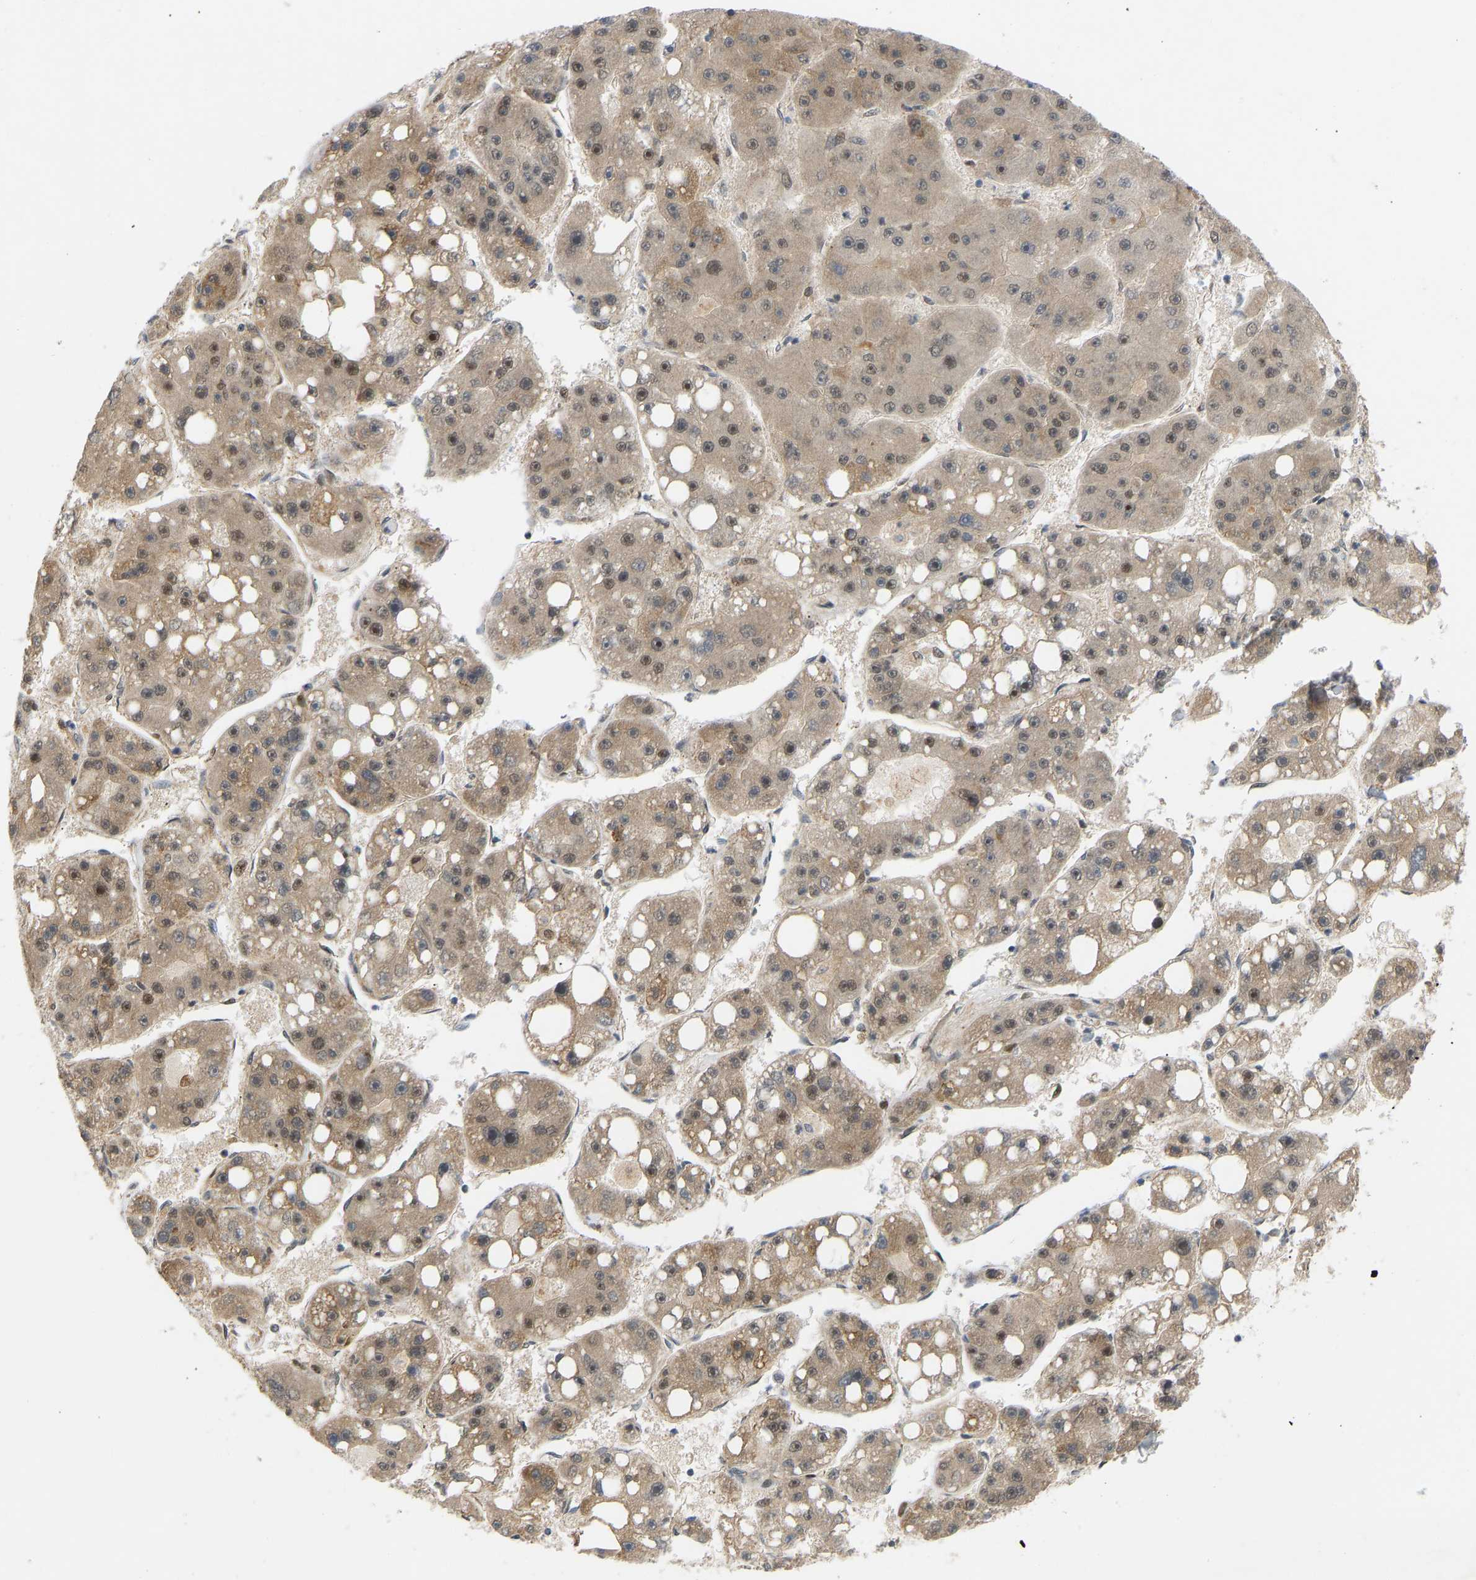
{"staining": {"intensity": "moderate", "quantity": ">75%", "location": "cytoplasmic/membranous,nuclear"}, "tissue": "liver cancer", "cell_type": "Tumor cells", "image_type": "cancer", "snomed": [{"axis": "morphology", "description": "Carcinoma, Hepatocellular, NOS"}, {"axis": "topography", "description": "Liver"}], "caption": "Hepatocellular carcinoma (liver) stained with IHC demonstrates moderate cytoplasmic/membranous and nuclear expression in approximately >75% of tumor cells. Immunohistochemistry stains the protein in brown and the nuclei are stained blue.", "gene": "BAG1", "patient": {"sex": "female", "age": 61}}